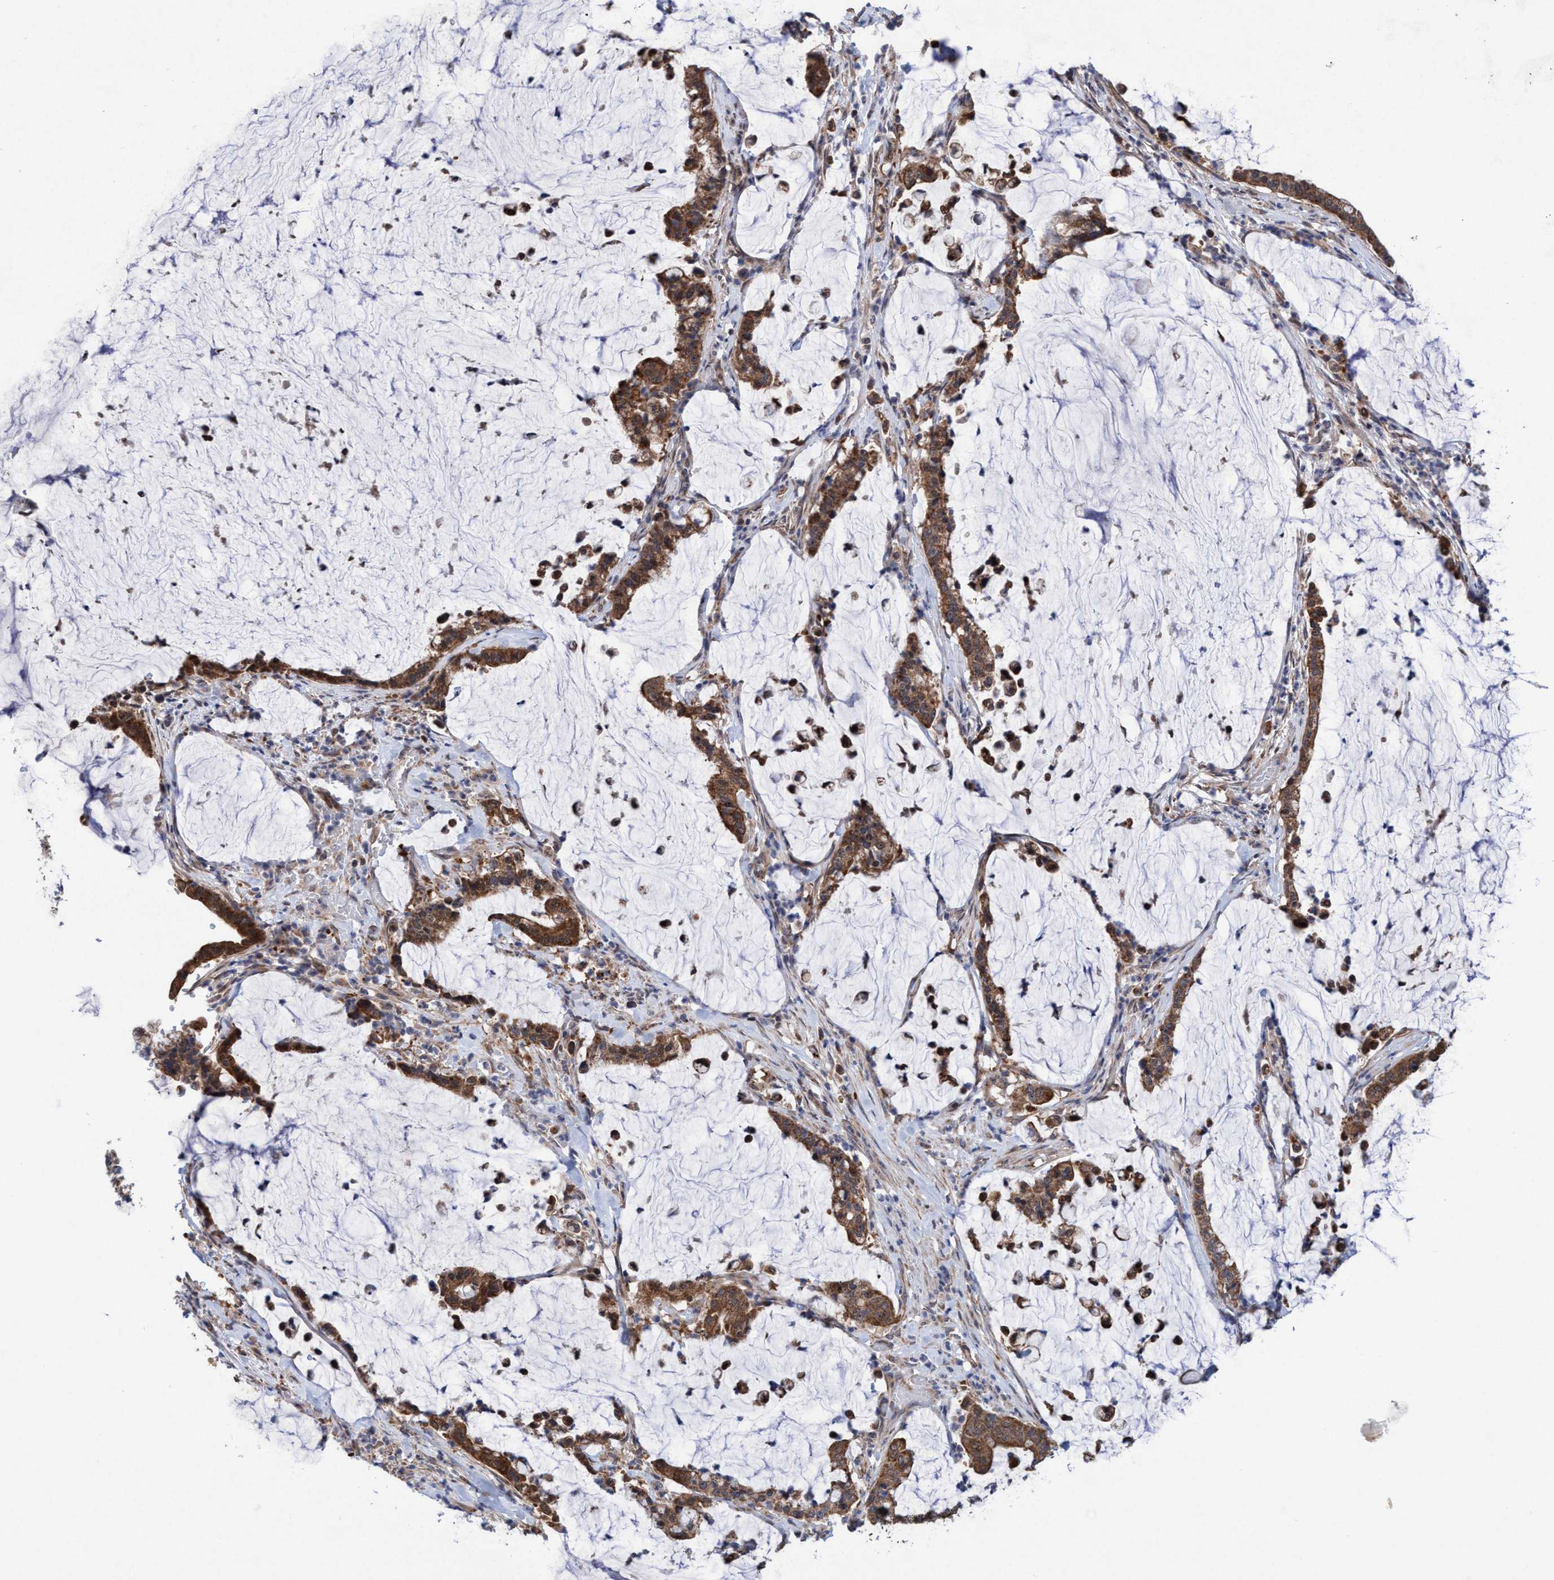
{"staining": {"intensity": "strong", "quantity": ">75%", "location": "cytoplasmic/membranous,nuclear"}, "tissue": "pancreatic cancer", "cell_type": "Tumor cells", "image_type": "cancer", "snomed": [{"axis": "morphology", "description": "Adenocarcinoma, NOS"}, {"axis": "topography", "description": "Pancreas"}], "caption": "DAB immunohistochemical staining of human pancreatic adenocarcinoma demonstrates strong cytoplasmic/membranous and nuclear protein positivity in approximately >75% of tumor cells. (brown staining indicates protein expression, while blue staining denotes nuclei).", "gene": "P2RY14", "patient": {"sex": "male", "age": 41}}